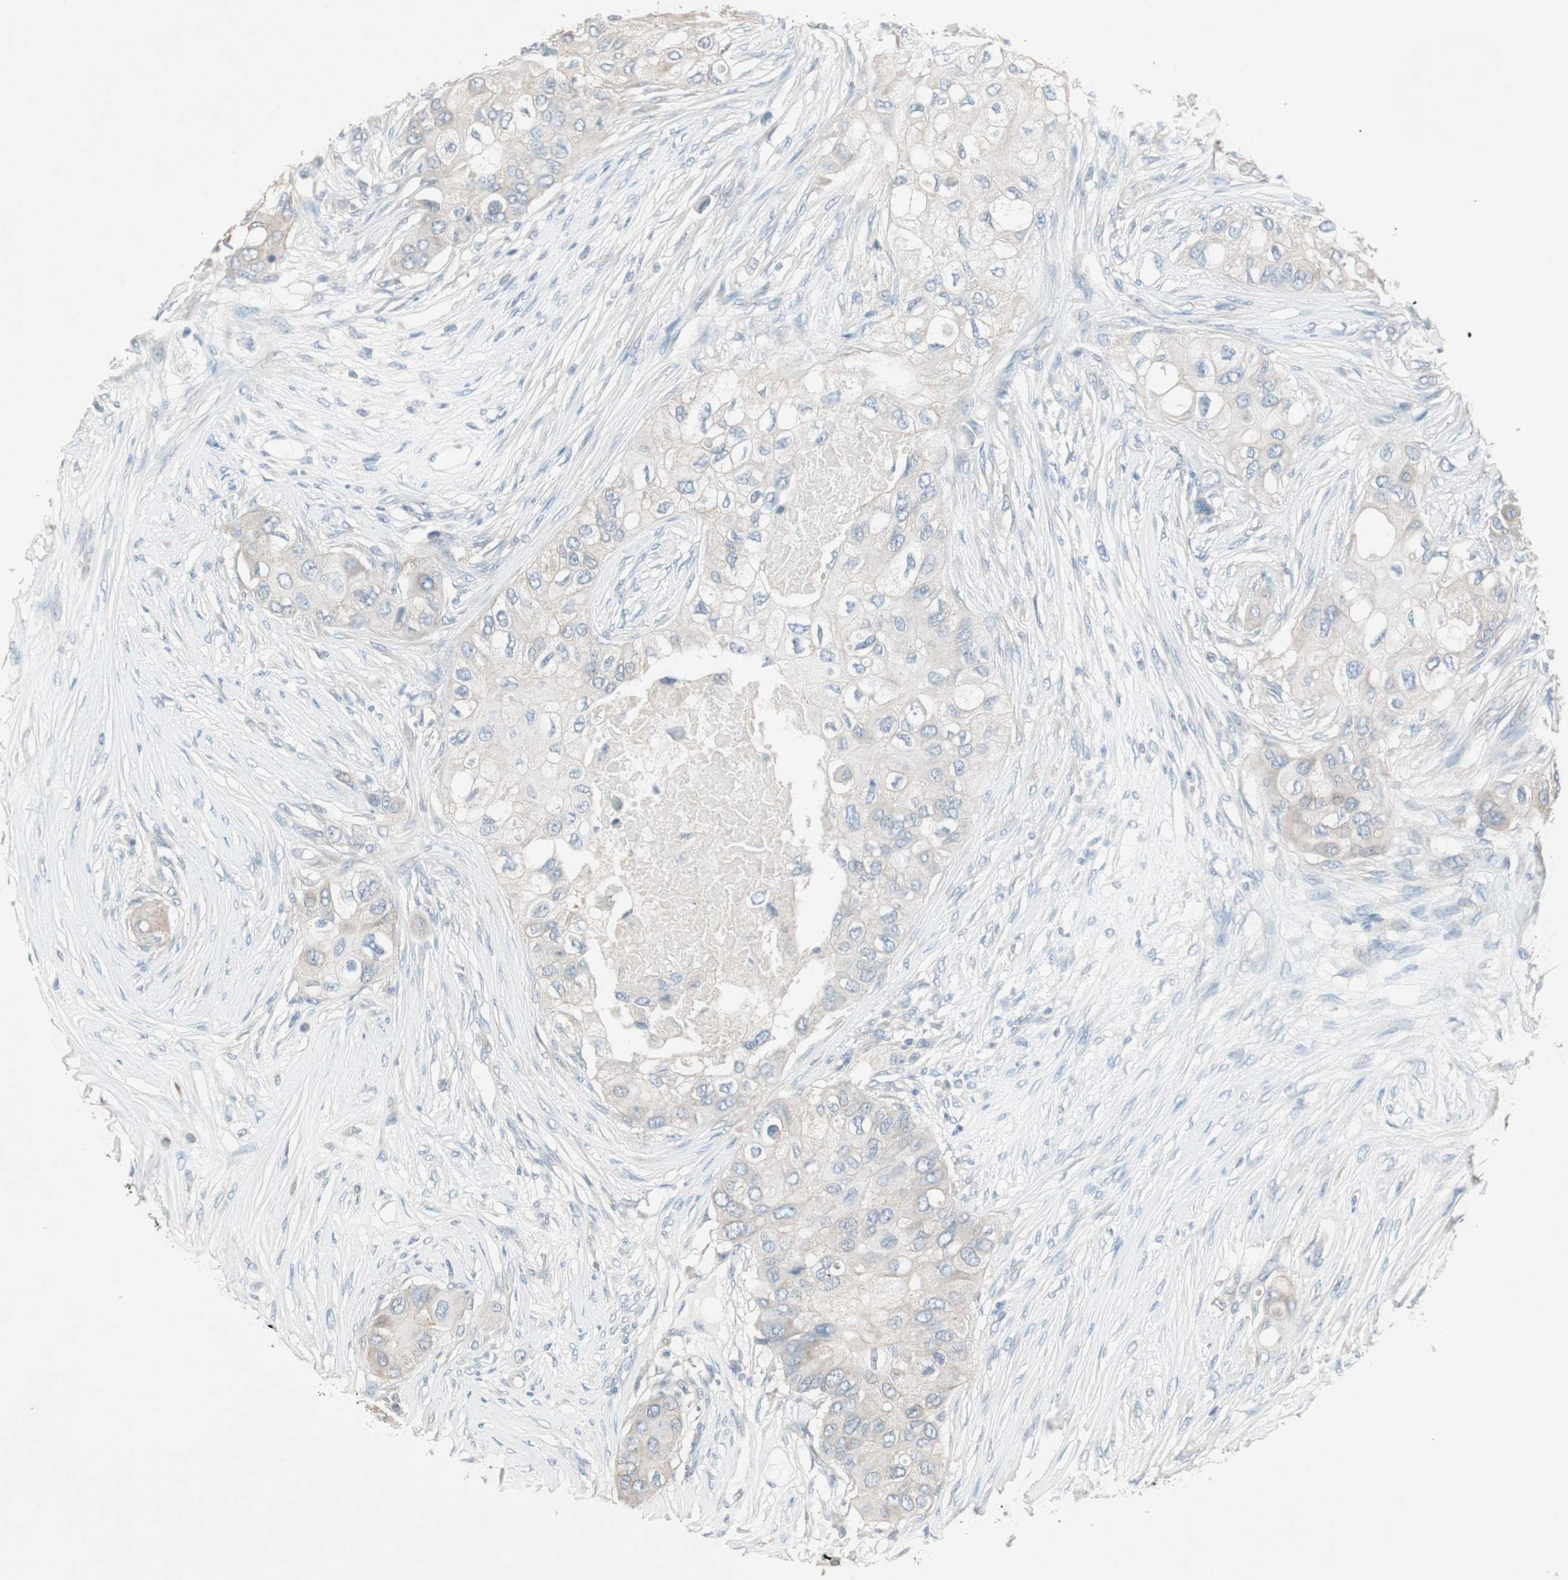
{"staining": {"intensity": "weak", "quantity": "25%-75%", "location": "cytoplasmic/membranous"}, "tissue": "breast cancer", "cell_type": "Tumor cells", "image_type": "cancer", "snomed": [{"axis": "morphology", "description": "Normal tissue, NOS"}, {"axis": "morphology", "description": "Duct carcinoma"}, {"axis": "topography", "description": "Breast"}], "caption": "The image reveals a brown stain indicating the presence of a protein in the cytoplasmic/membranous of tumor cells in breast intraductal carcinoma. (brown staining indicates protein expression, while blue staining denotes nuclei).", "gene": "KHK", "patient": {"sex": "female", "age": 49}}